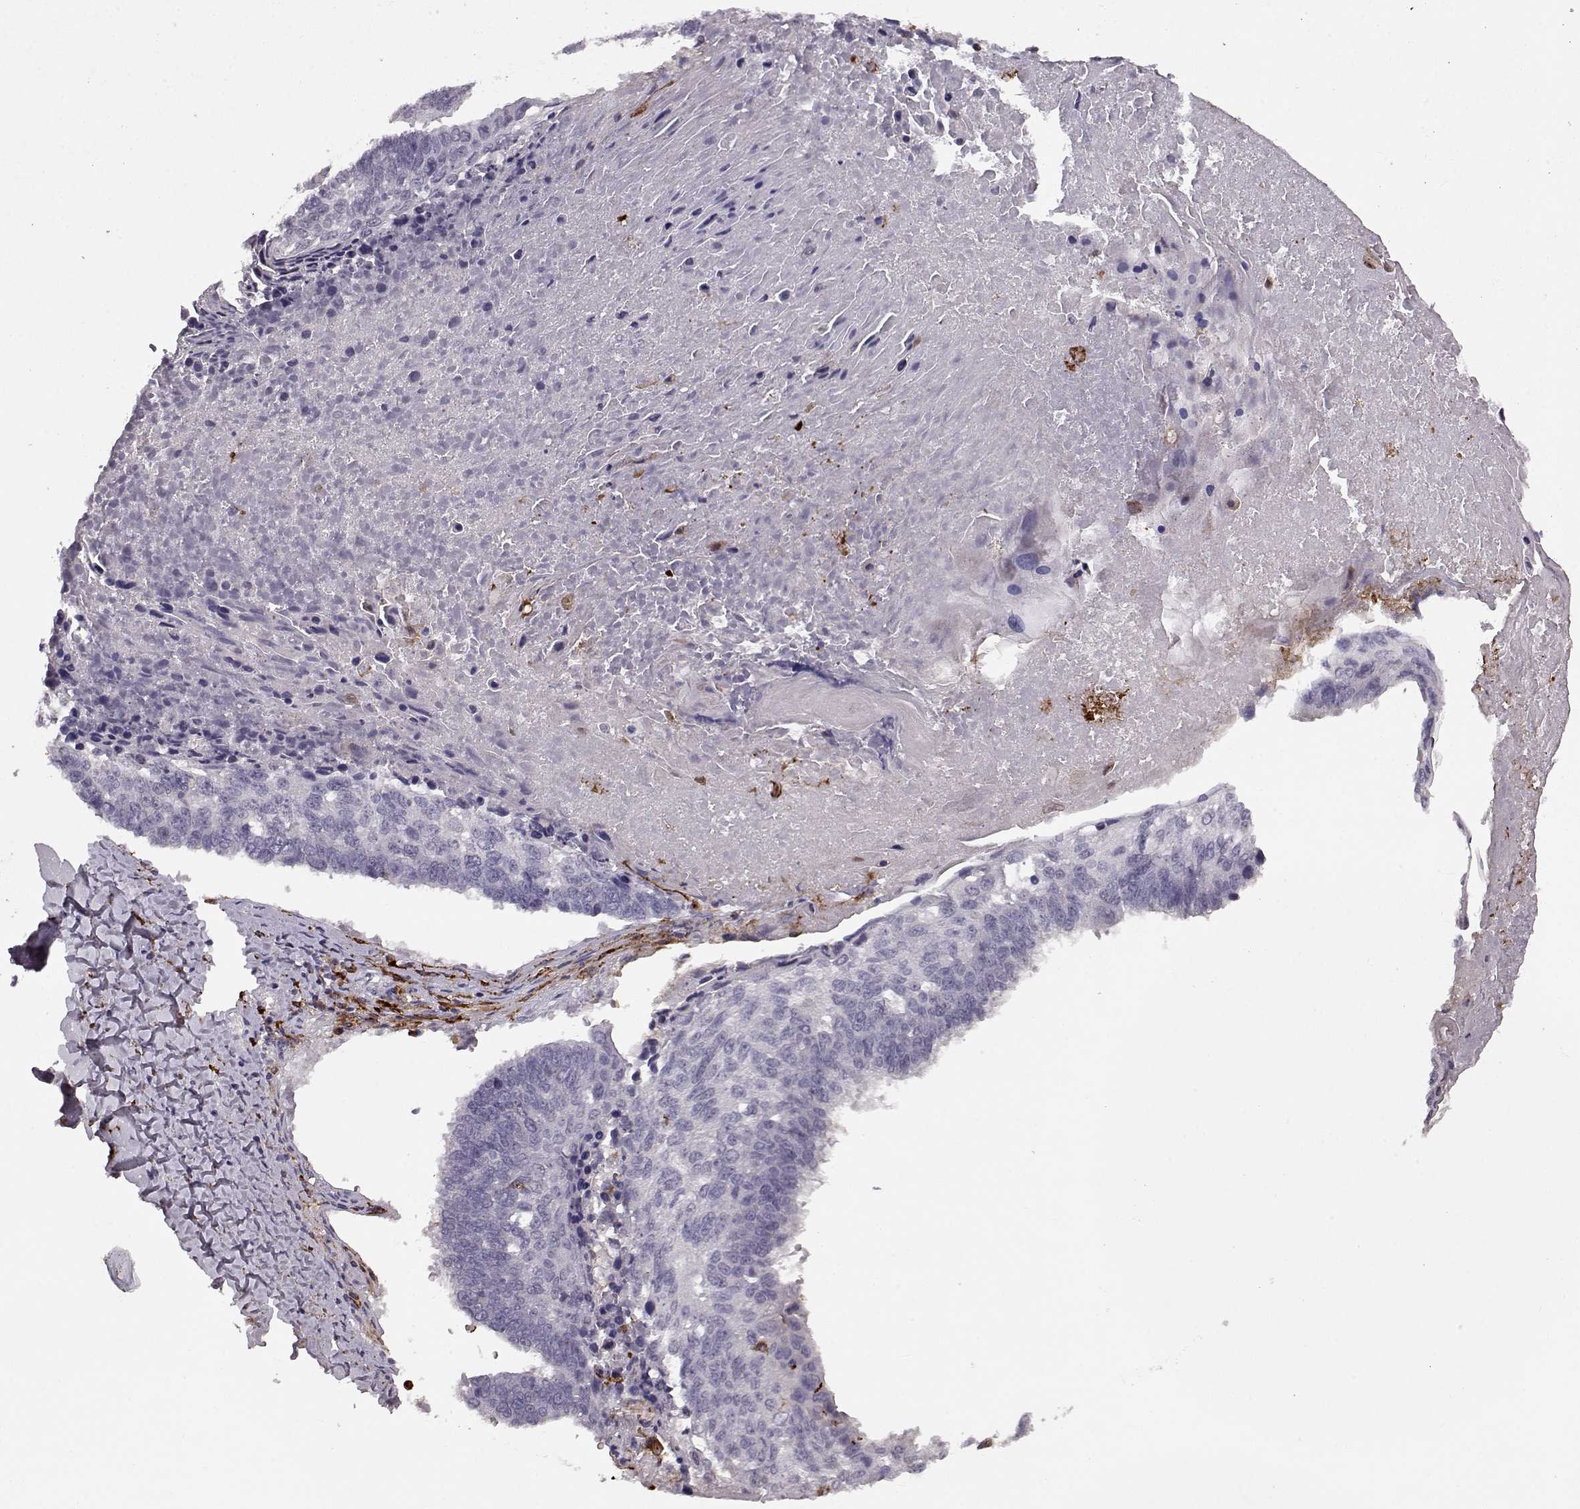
{"staining": {"intensity": "negative", "quantity": "none", "location": "none"}, "tissue": "lung cancer", "cell_type": "Tumor cells", "image_type": "cancer", "snomed": [{"axis": "morphology", "description": "Squamous cell carcinoma, NOS"}, {"axis": "topography", "description": "Lung"}], "caption": "Protein analysis of lung cancer demonstrates no significant positivity in tumor cells.", "gene": "CCNF", "patient": {"sex": "male", "age": 73}}